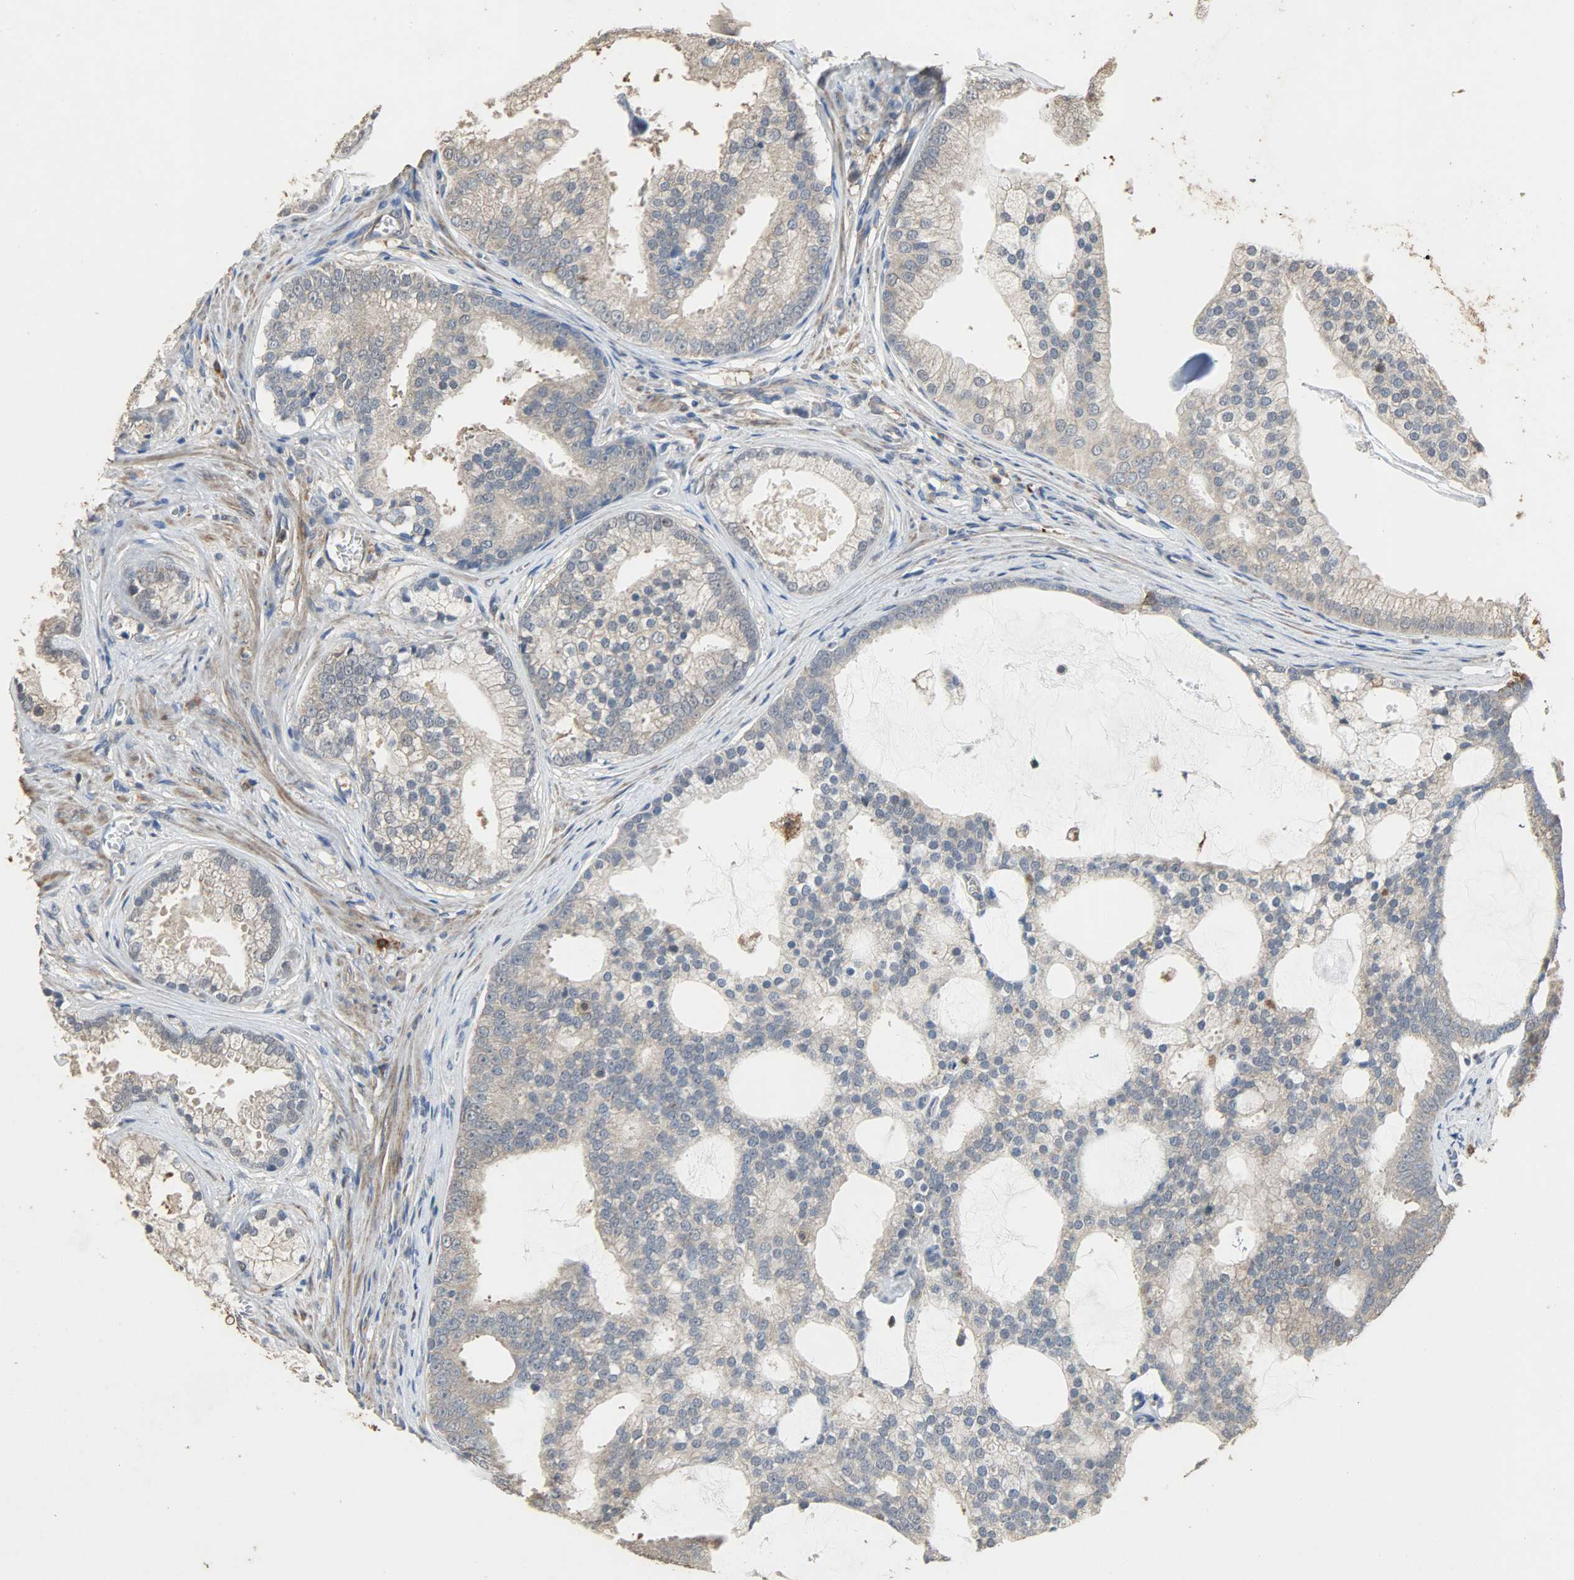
{"staining": {"intensity": "weak", "quantity": ">75%", "location": "cytoplasmic/membranous"}, "tissue": "prostate cancer", "cell_type": "Tumor cells", "image_type": "cancer", "snomed": [{"axis": "morphology", "description": "Adenocarcinoma, Low grade"}, {"axis": "topography", "description": "Prostate"}], "caption": "Immunohistochemistry staining of prostate cancer (low-grade adenocarcinoma), which reveals low levels of weak cytoplasmic/membranous staining in about >75% of tumor cells indicating weak cytoplasmic/membranous protein expression. The staining was performed using DAB (brown) for protein detection and nuclei were counterstained in hematoxylin (blue).", "gene": "CDKN2C", "patient": {"sex": "male", "age": 58}}